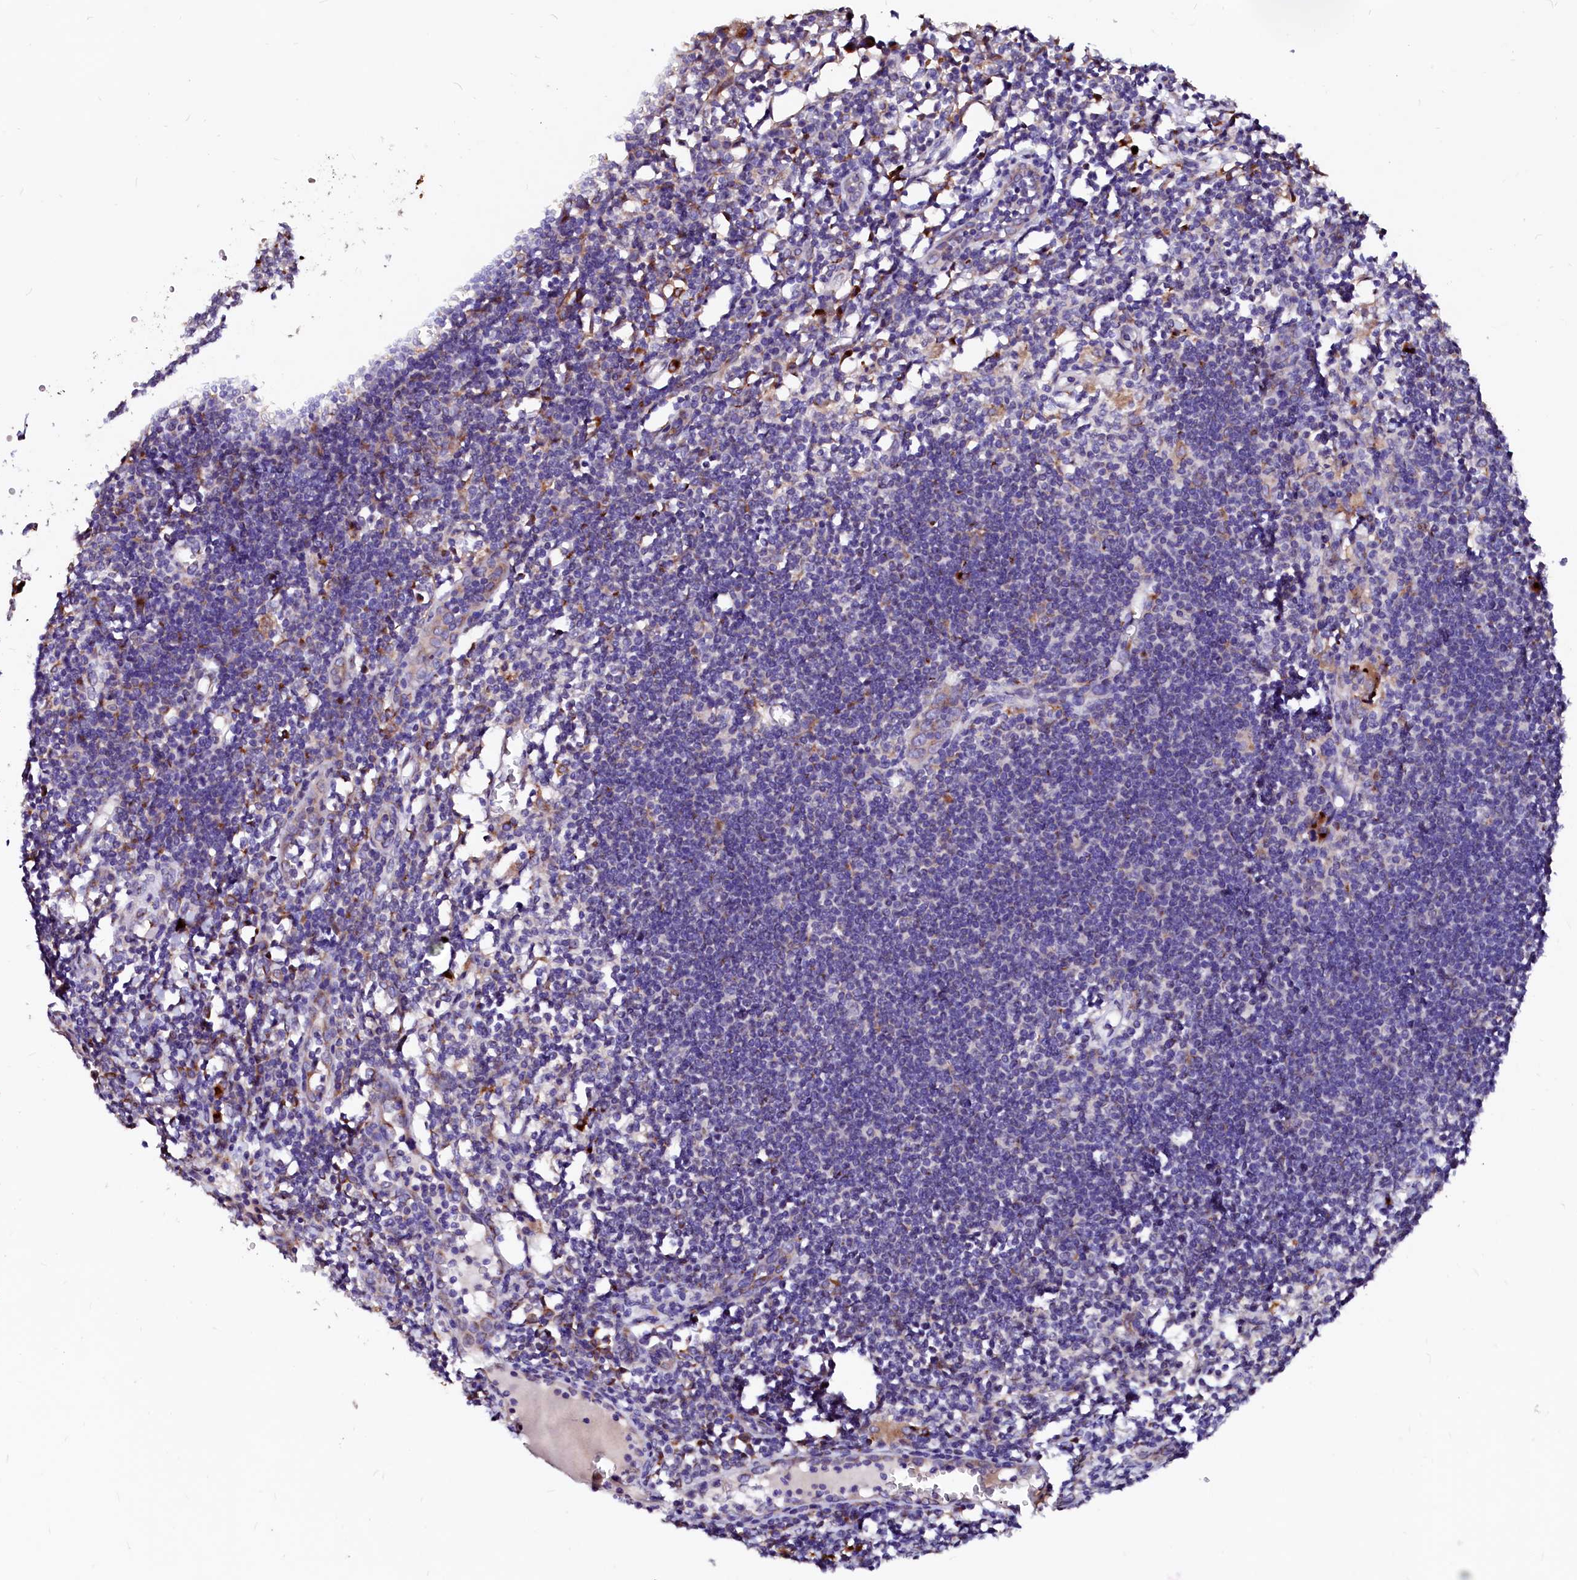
{"staining": {"intensity": "negative", "quantity": "none", "location": "none"}, "tissue": "lymph node", "cell_type": "Germinal center cells", "image_type": "normal", "snomed": [{"axis": "morphology", "description": "Normal tissue, NOS"}, {"axis": "morphology", "description": "Malignant melanoma, Metastatic site"}, {"axis": "topography", "description": "Lymph node"}], "caption": "Immunohistochemistry histopathology image of benign lymph node: human lymph node stained with DAB (3,3'-diaminobenzidine) shows no significant protein positivity in germinal center cells. (IHC, brightfield microscopy, high magnification).", "gene": "LMAN1", "patient": {"sex": "male", "age": 41}}